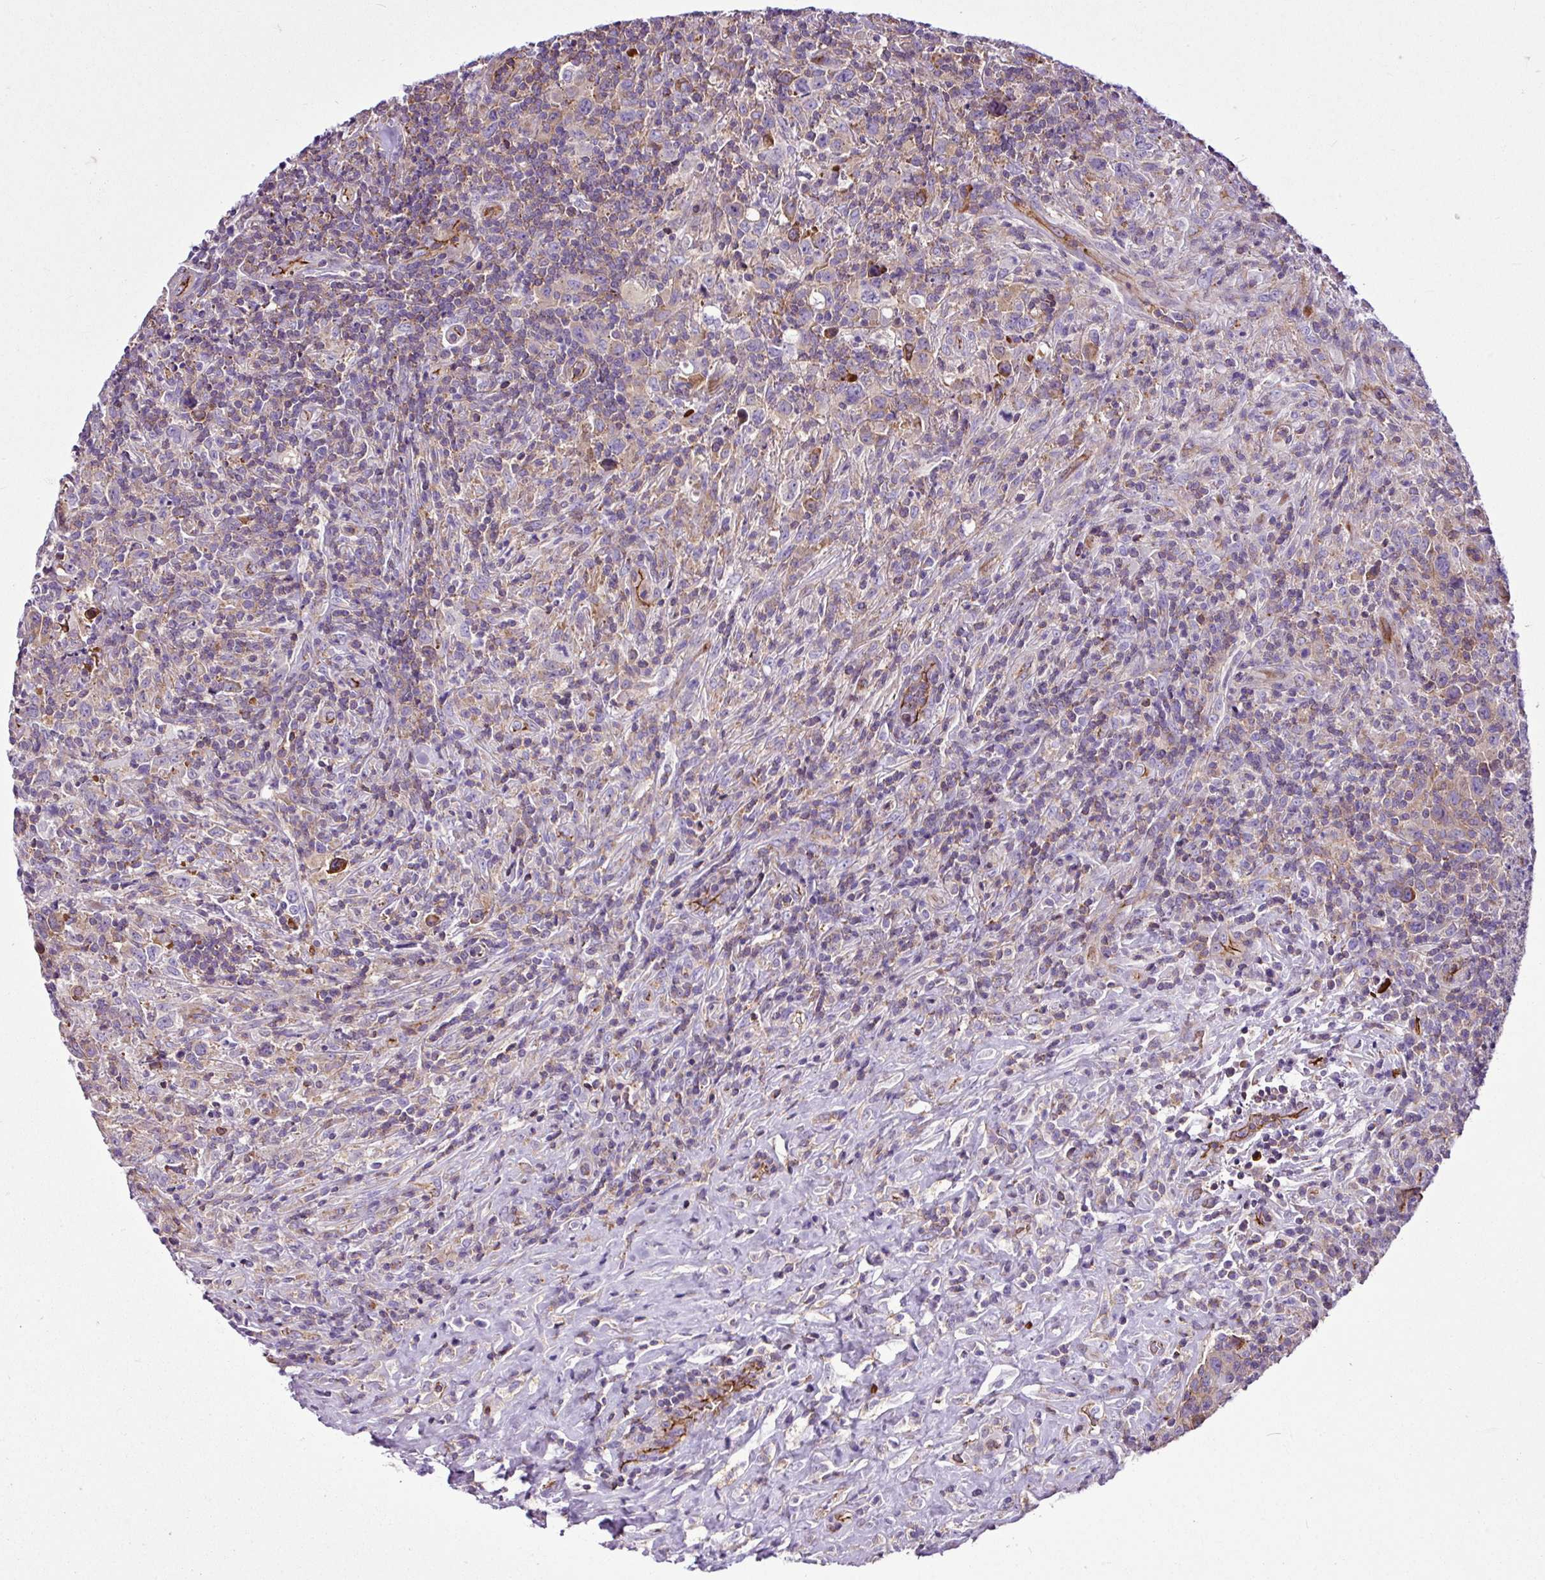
{"staining": {"intensity": "strong", "quantity": "<25%", "location": "cytoplasmic/membranous"}, "tissue": "lymphoma", "cell_type": "Tumor cells", "image_type": "cancer", "snomed": [{"axis": "morphology", "description": "Hodgkin's disease, NOS"}, {"axis": "topography", "description": "Lymph node"}], "caption": "Hodgkin's disease tissue reveals strong cytoplasmic/membranous expression in approximately <25% of tumor cells", "gene": "EME2", "patient": {"sex": "female", "age": 18}}